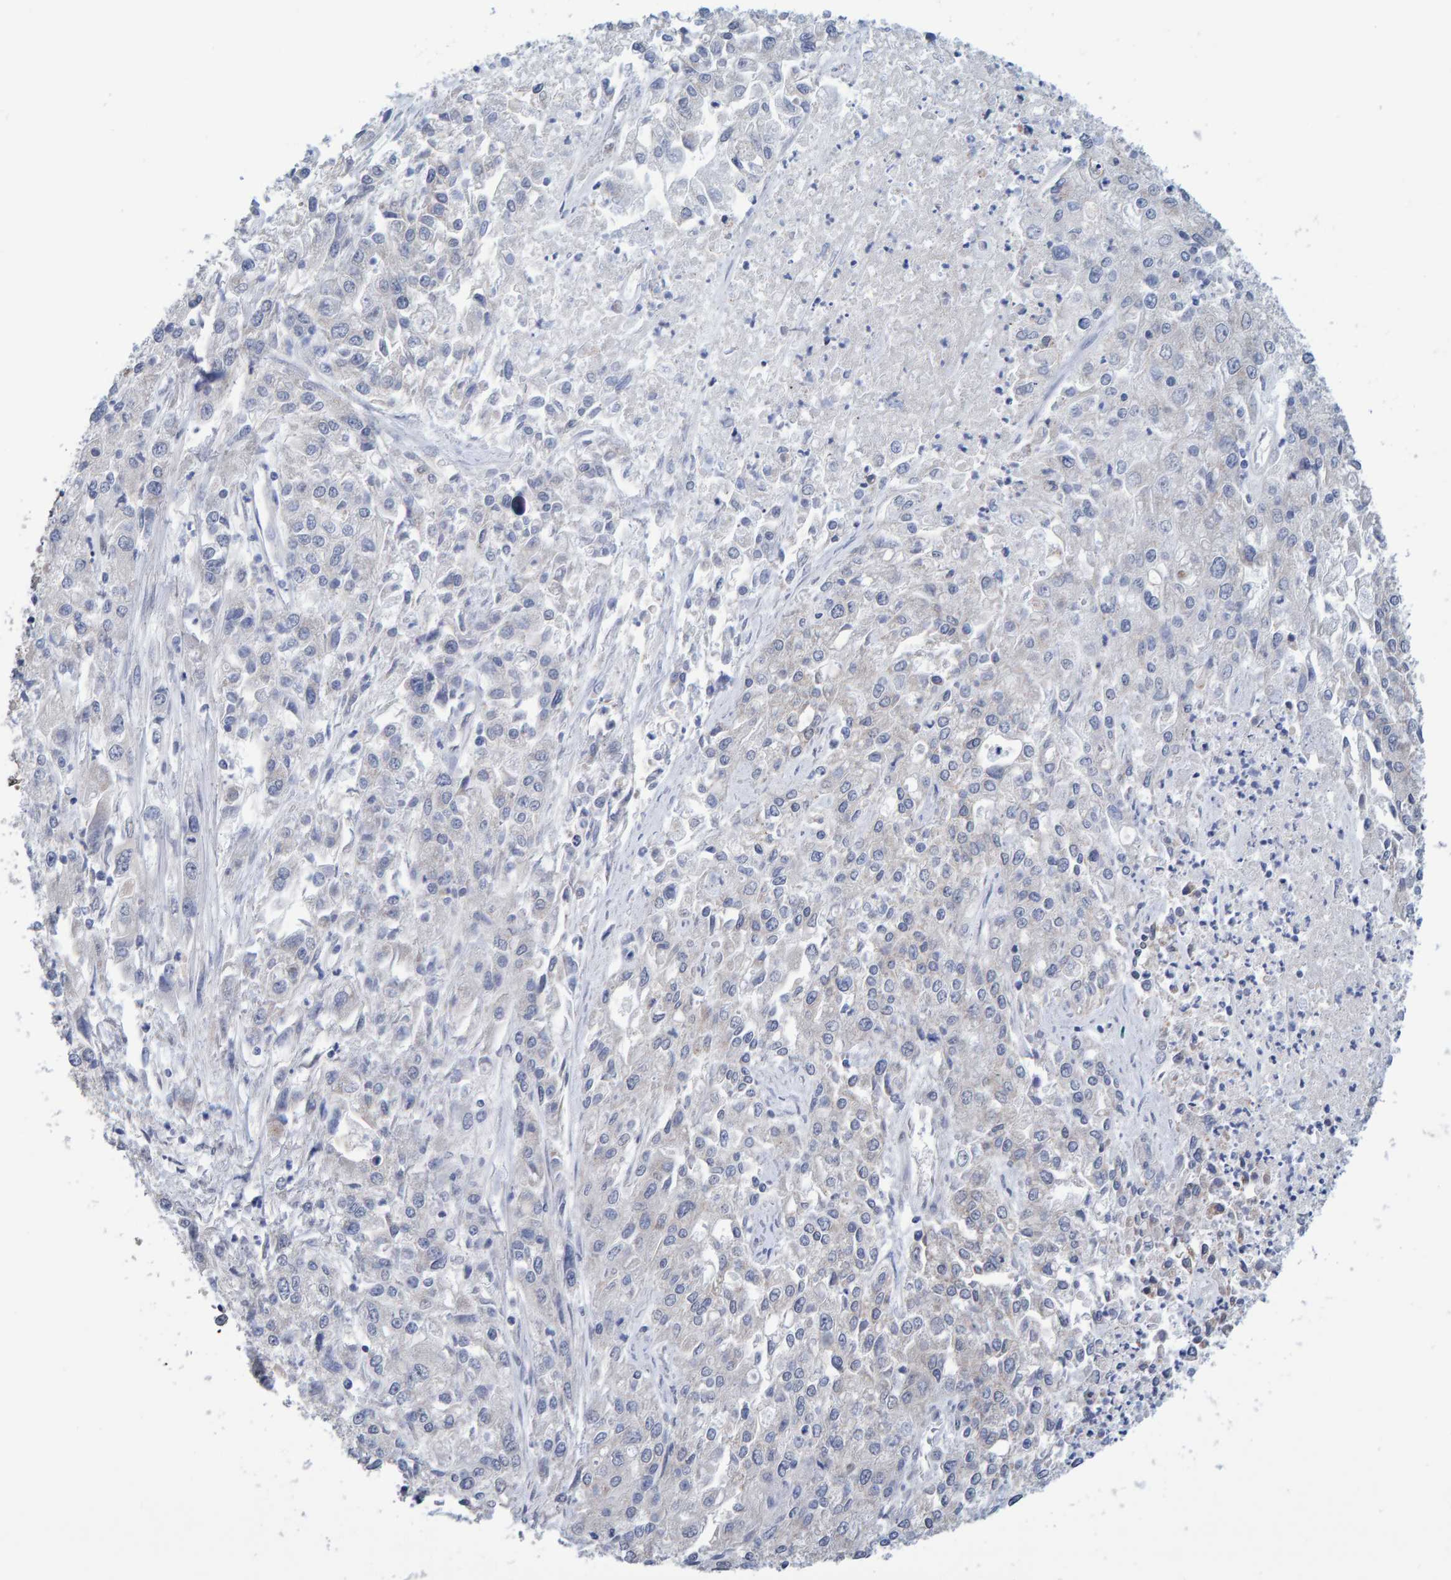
{"staining": {"intensity": "negative", "quantity": "none", "location": "none"}, "tissue": "endometrial cancer", "cell_type": "Tumor cells", "image_type": "cancer", "snomed": [{"axis": "morphology", "description": "Adenocarcinoma, NOS"}, {"axis": "topography", "description": "Endometrium"}], "caption": "IHC micrograph of neoplastic tissue: endometrial cancer stained with DAB demonstrates no significant protein expression in tumor cells.", "gene": "USP43", "patient": {"sex": "female", "age": 49}}